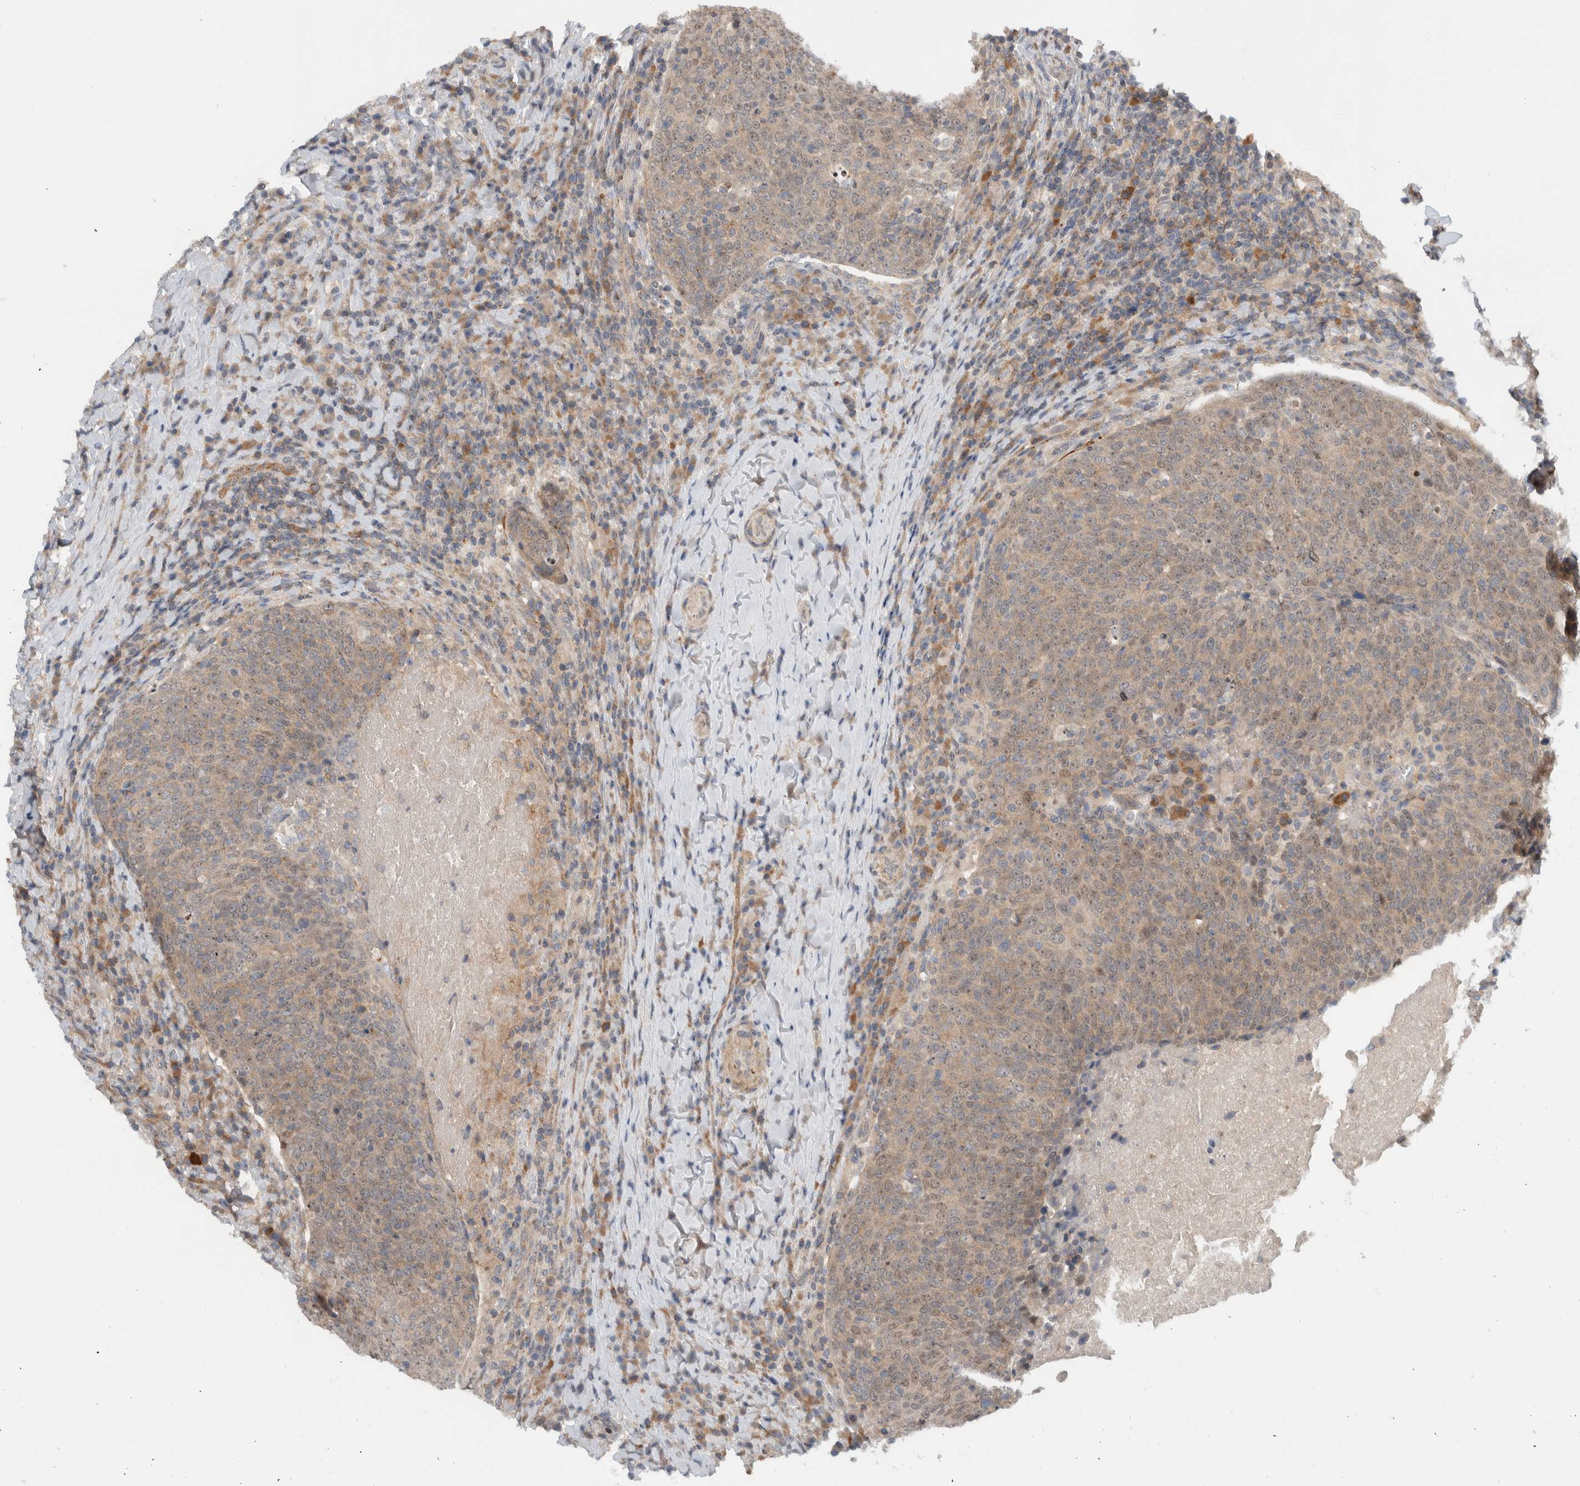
{"staining": {"intensity": "weak", "quantity": ">75%", "location": "cytoplasmic/membranous,nuclear"}, "tissue": "head and neck cancer", "cell_type": "Tumor cells", "image_type": "cancer", "snomed": [{"axis": "morphology", "description": "Squamous cell carcinoma, NOS"}, {"axis": "morphology", "description": "Squamous cell carcinoma, metastatic, NOS"}, {"axis": "topography", "description": "Lymph node"}, {"axis": "topography", "description": "Head-Neck"}], "caption": "DAB immunohistochemical staining of head and neck squamous cell carcinoma exhibits weak cytoplasmic/membranous and nuclear protein expression in about >75% of tumor cells.", "gene": "MPRIP", "patient": {"sex": "male", "age": 62}}